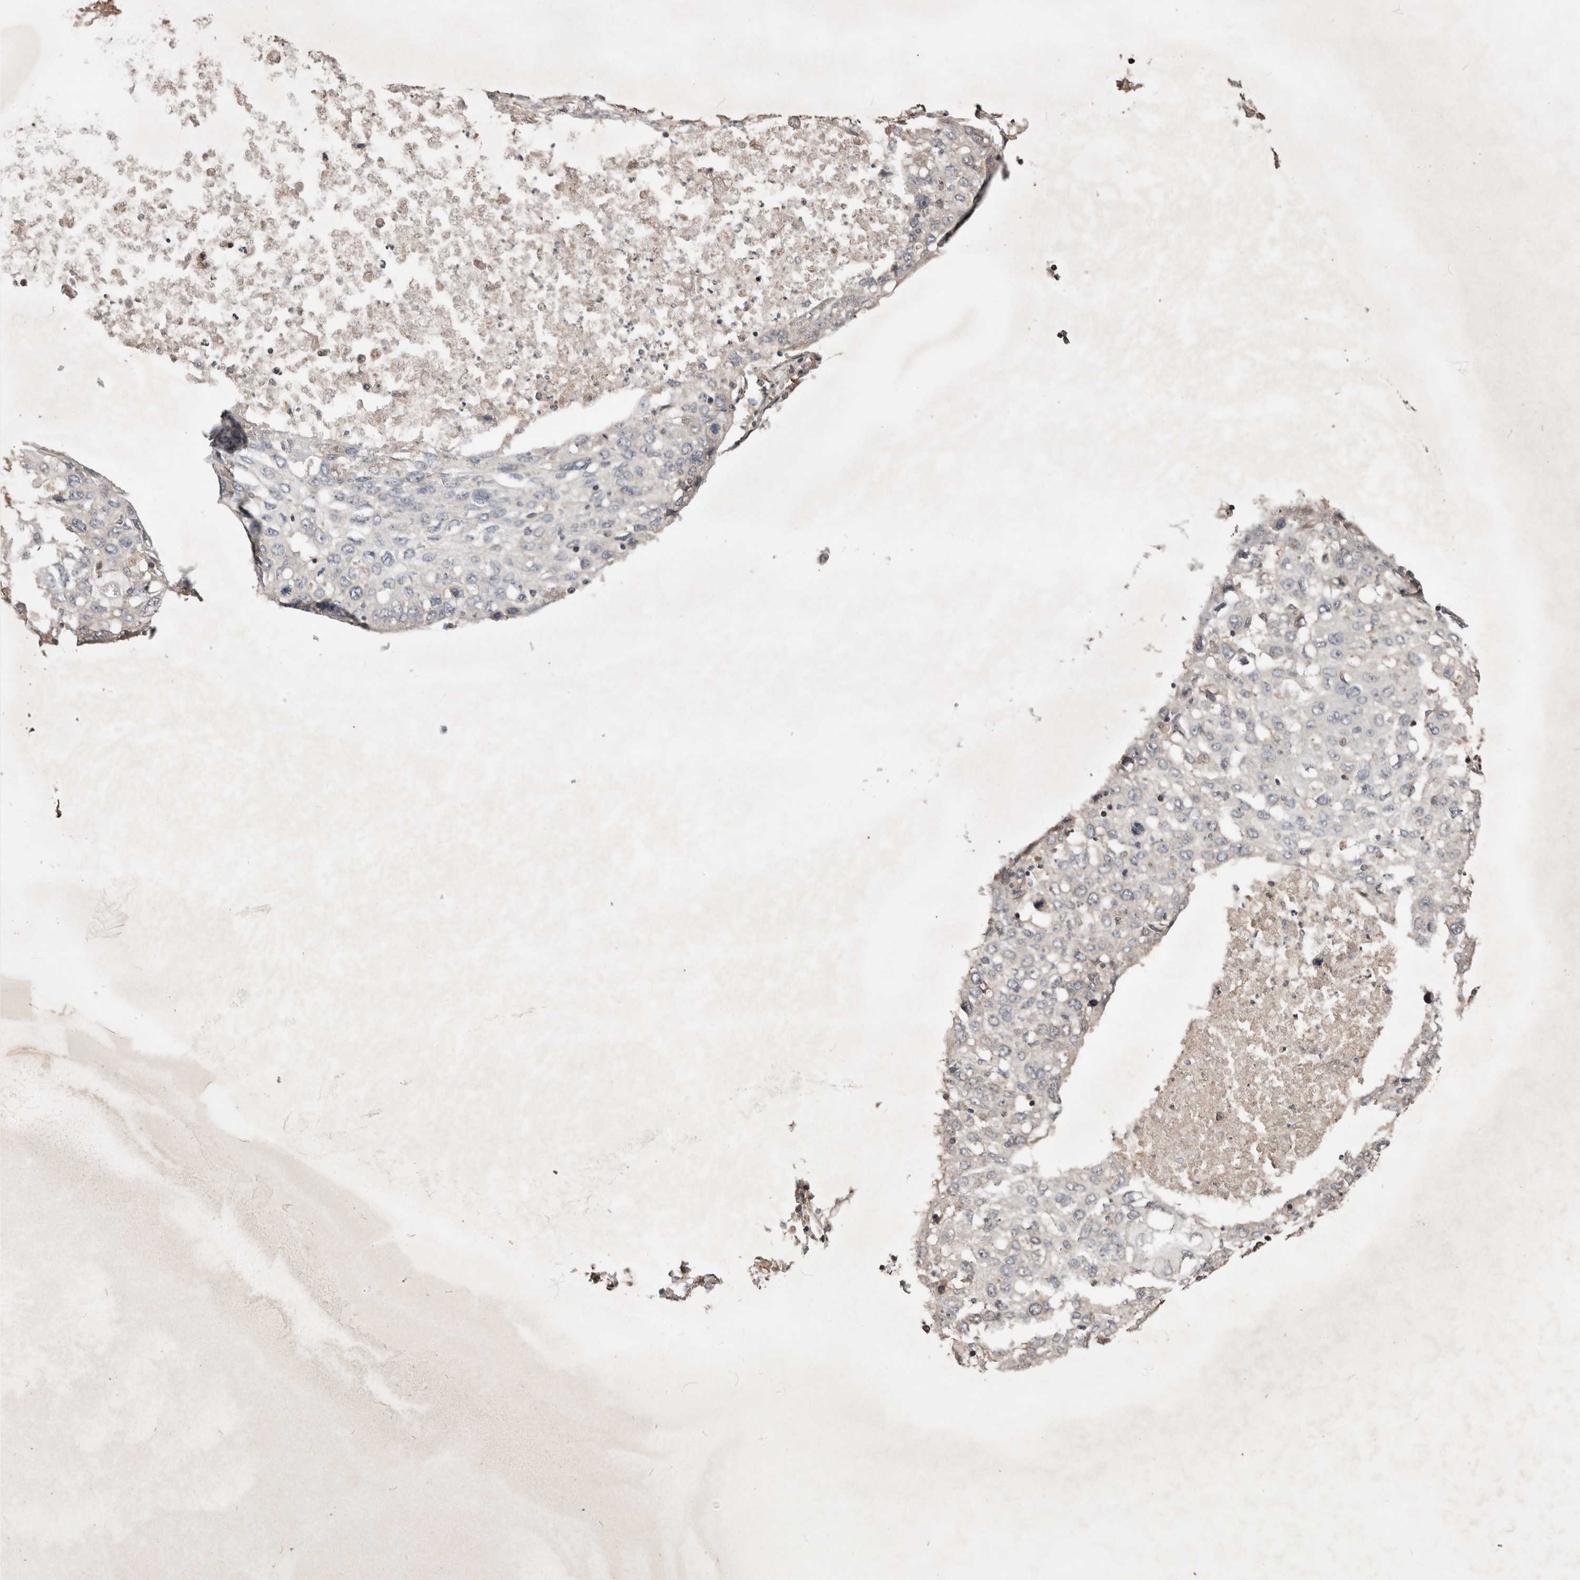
{"staining": {"intensity": "negative", "quantity": "none", "location": "none"}, "tissue": "lung cancer", "cell_type": "Tumor cells", "image_type": "cancer", "snomed": [{"axis": "morphology", "description": "Squamous cell carcinoma, NOS"}, {"axis": "topography", "description": "Lung"}], "caption": "Tumor cells show no significant positivity in lung cancer (squamous cell carcinoma).", "gene": "TRIM5", "patient": {"sex": "female", "age": 63}}